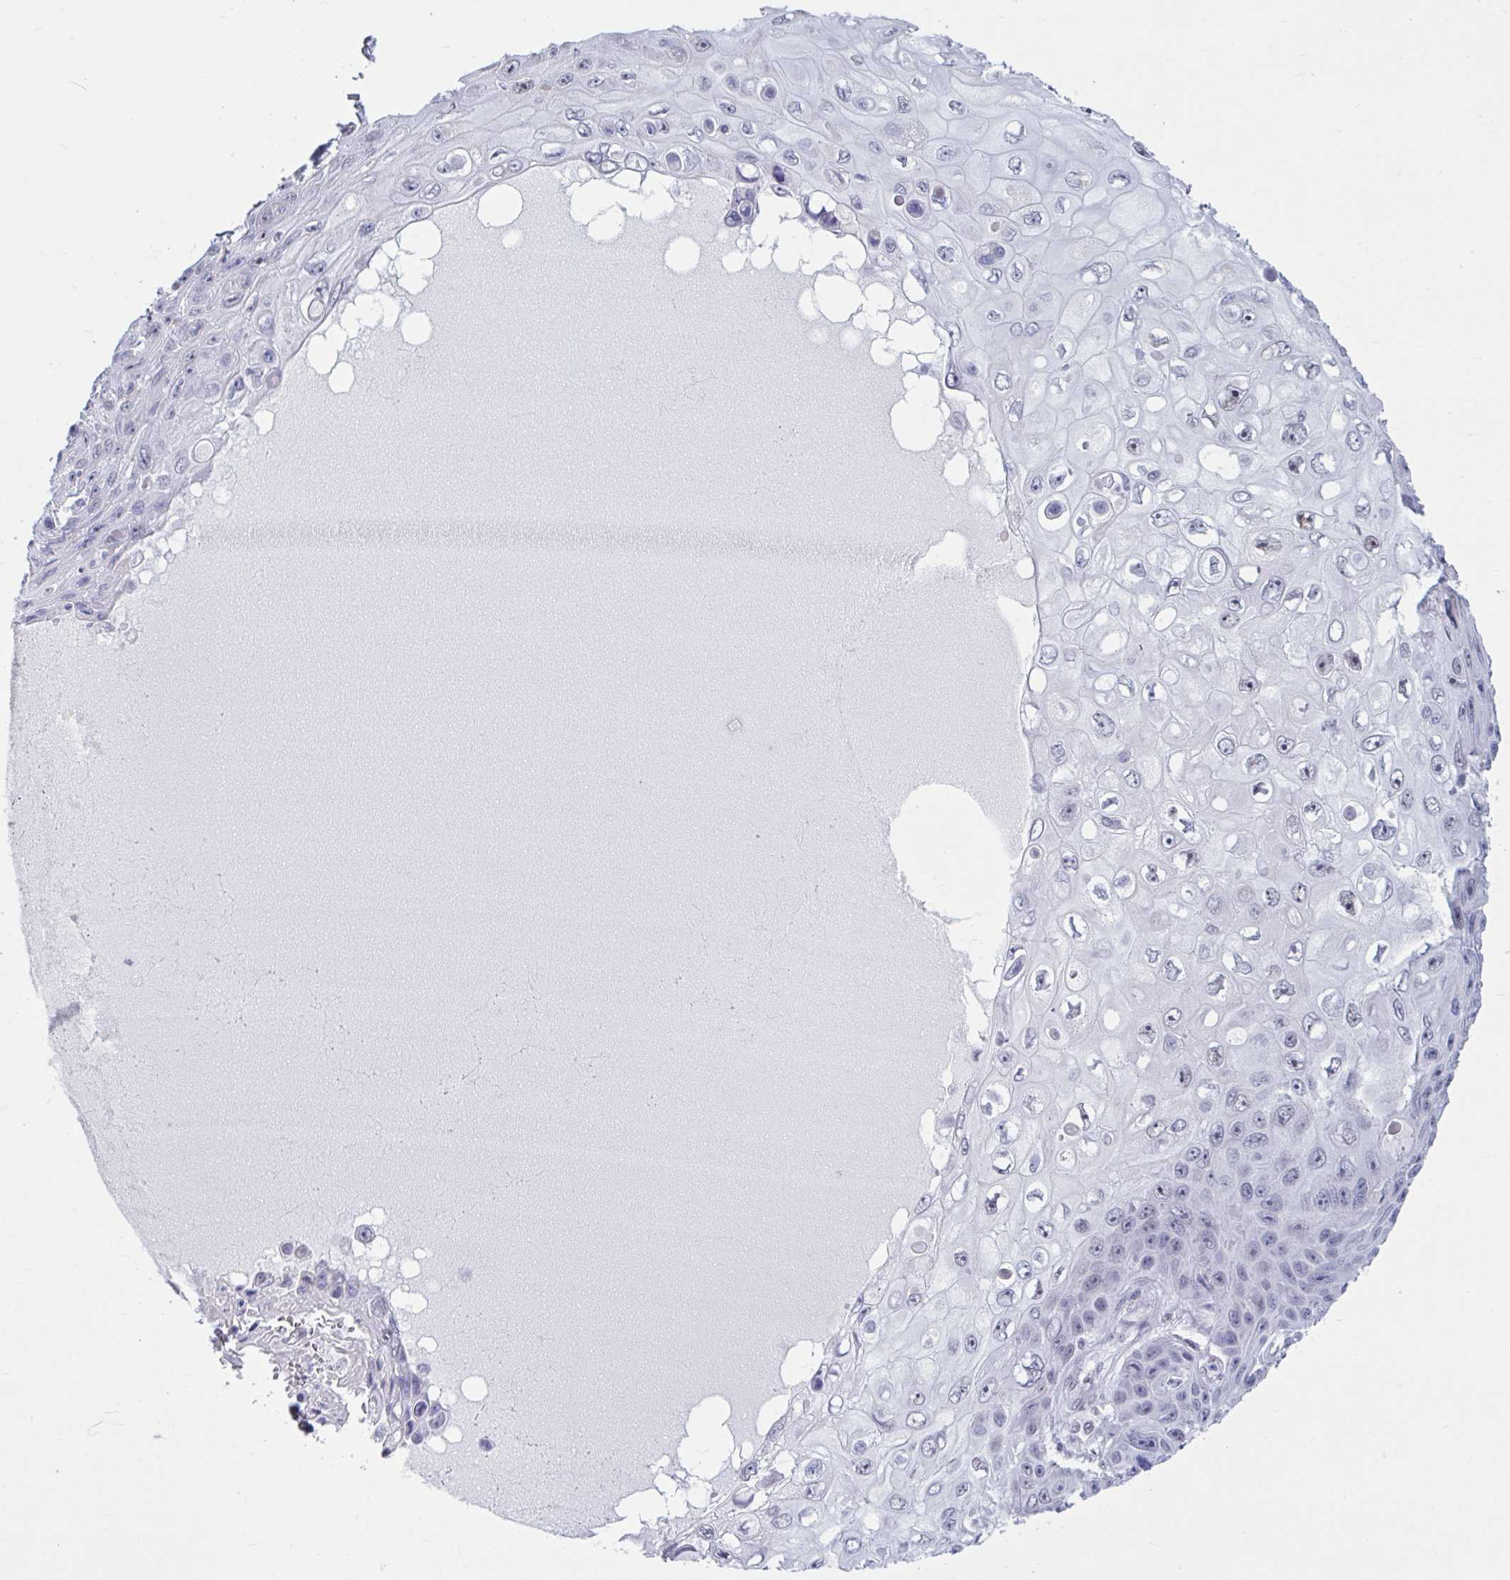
{"staining": {"intensity": "negative", "quantity": "none", "location": "none"}, "tissue": "skin cancer", "cell_type": "Tumor cells", "image_type": "cancer", "snomed": [{"axis": "morphology", "description": "Squamous cell carcinoma, NOS"}, {"axis": "topography", "description": "Skin"}], "caption": "Squamous cell carcinoma (skin) was stained to show a protein in brown. There is no significant staining in tumor cells.", "gene": "MSMB", "patient": {"sex": "male", "age": 82}}